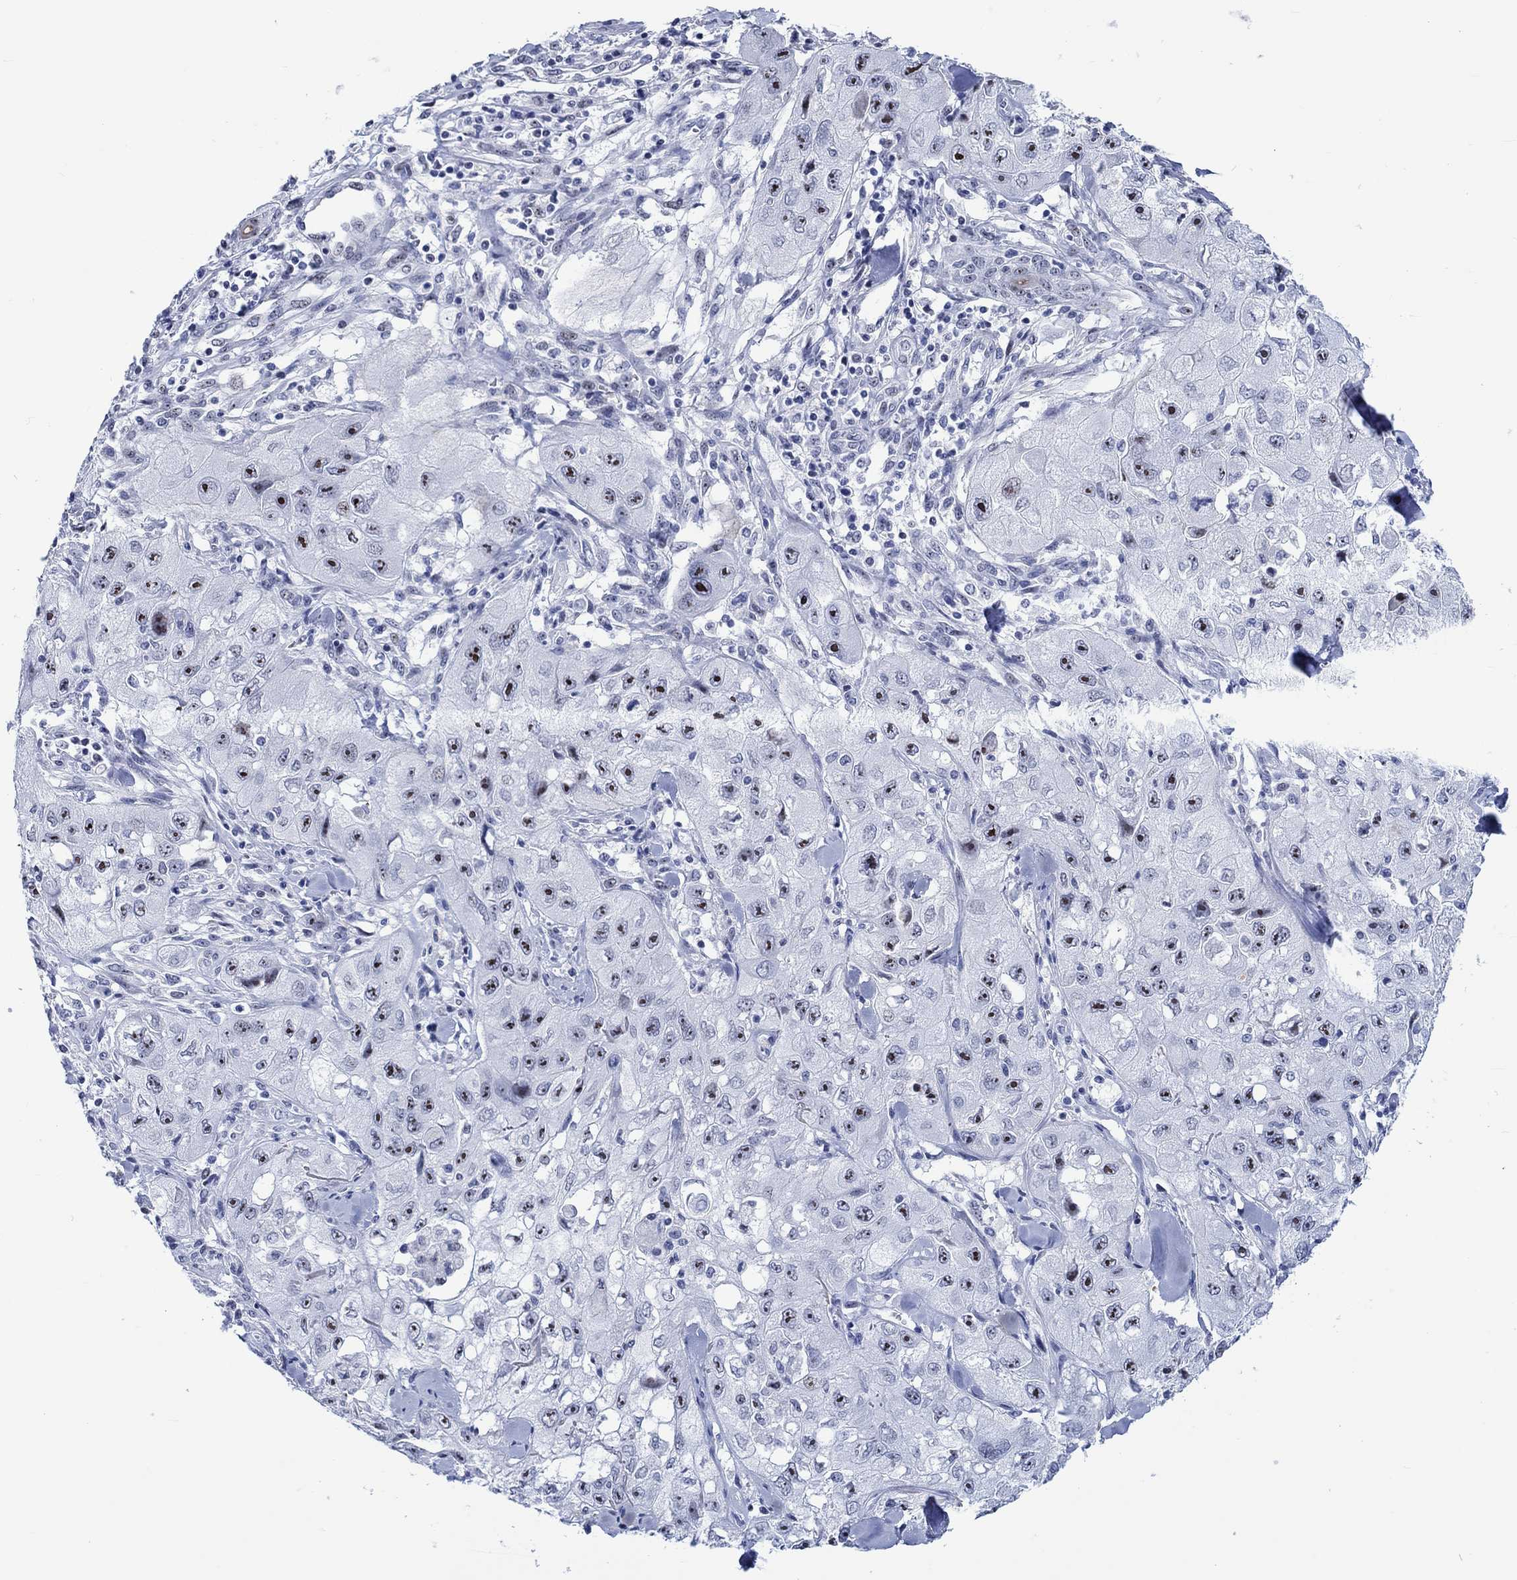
{"staining": {"intensity": "strong", "quantity": ">75%", "location": "nuclear"}, "tissue": "skin cancer", "cell_type": "Tumor cells", "image_type": "cancer", "snomed": [{"axis": "morphology", "description": "Squamous cell carcinoma, NOS"}, {"axis": "topography", "description": "Skin"}, {"axis": "topography", "description": "Subcutis"}], "caption": "Brown immunohistochemical staining in human skin squamous cell carcinoma reveals strong nuclear expression in approximately >75% of tumor cells.", "gene": "ZNF446", "patient": {"sex": "male", "age": 73}}